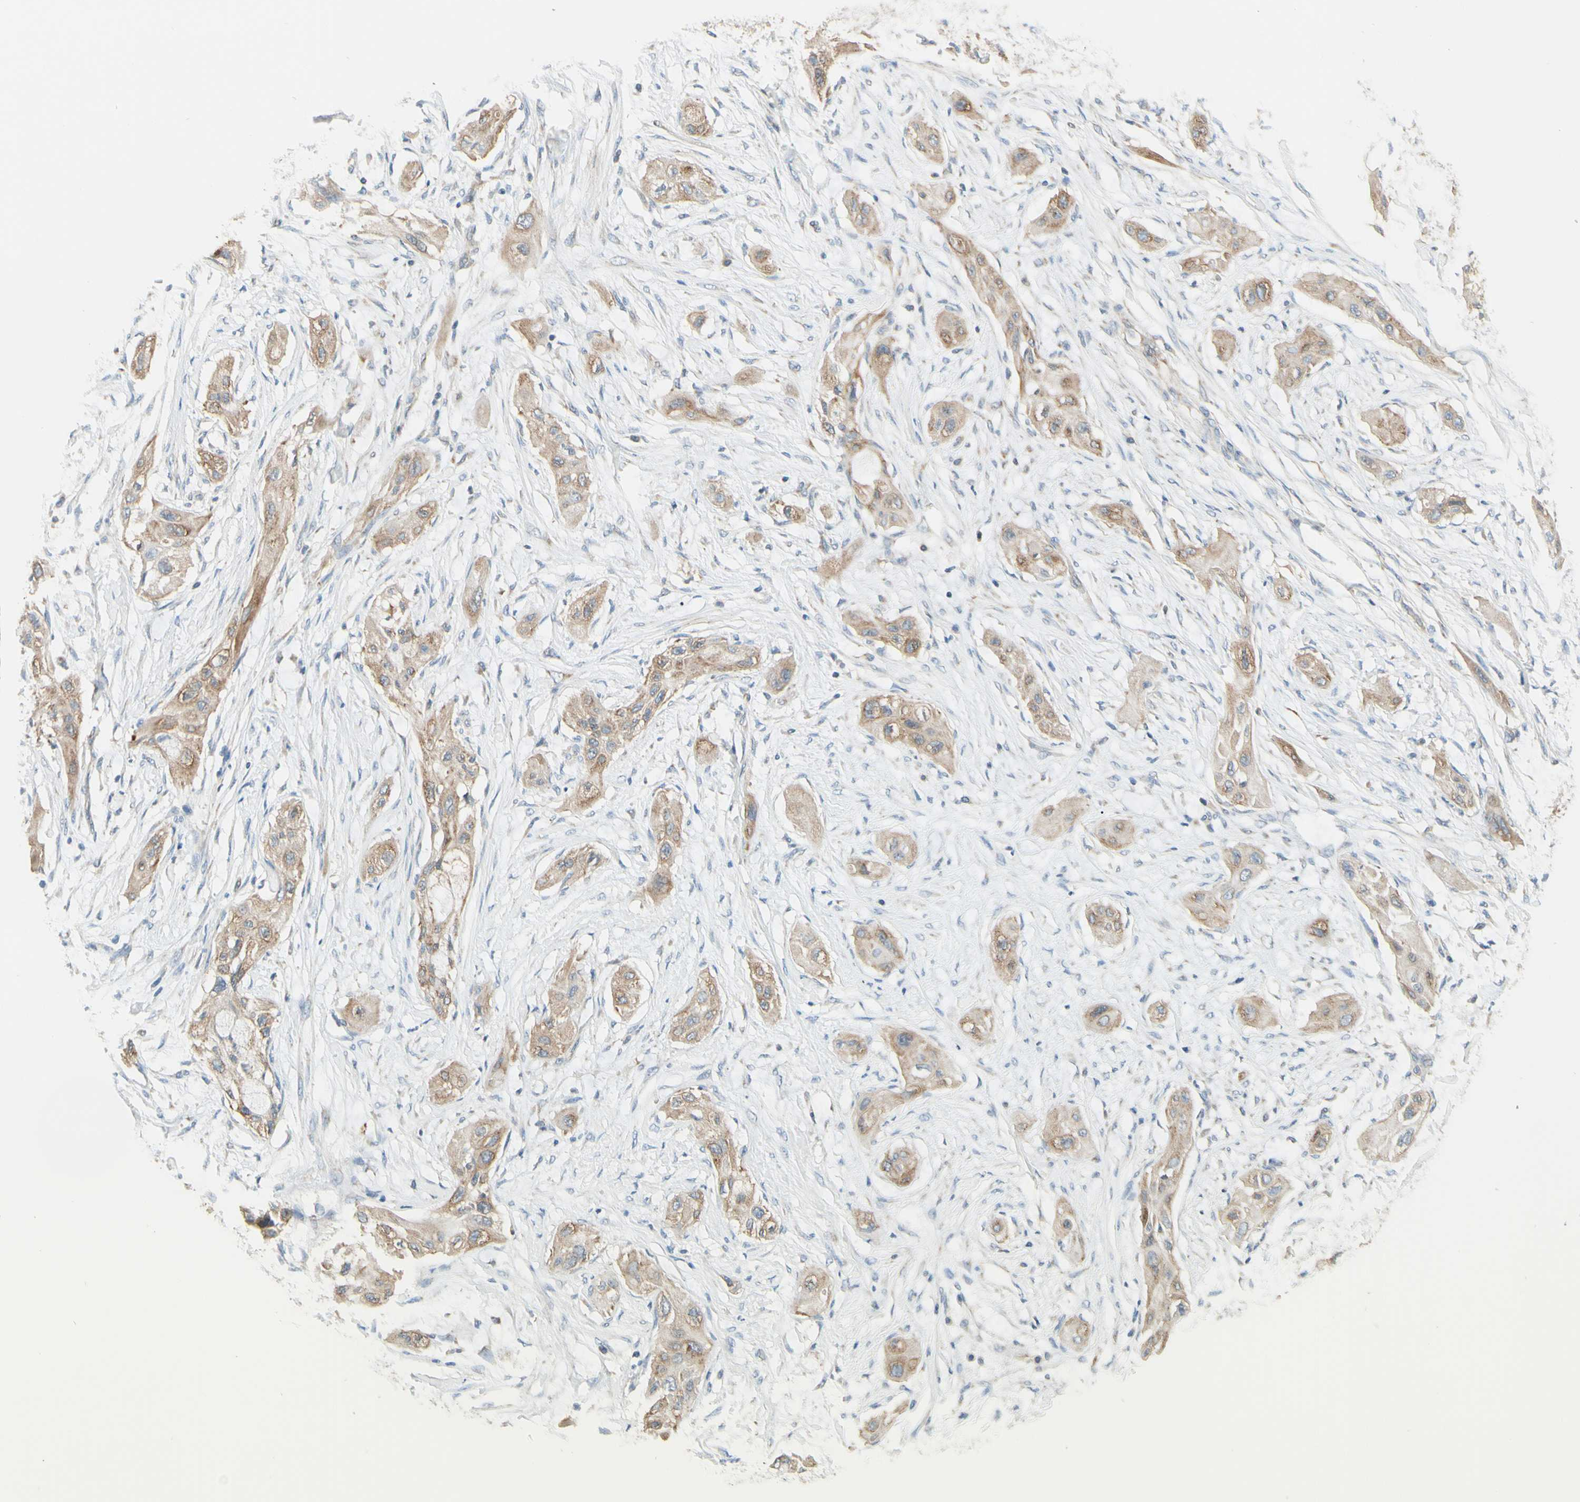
{"staining": {"intensity": "weak", "quantity": ">75%", "location": "cytoplasmic/membranous"}, "tissue": "lung cancer", "cell_type": "Tumor cells", "image_type": "cancer", "snomed": [{"axis": "morphology", "description": "Squamous cell carcinoma, NOS"}, {"axis": "topography", "description": "Lung"}], "caption": "Protein expression analysis of human lung cancer (squamous cell carcinoma) reveals weak cytoplasmic/membranous expression in about >75% of tumor cells.", "gene": "ARMC10", "patient": {"sex": "female", "age": 47}}